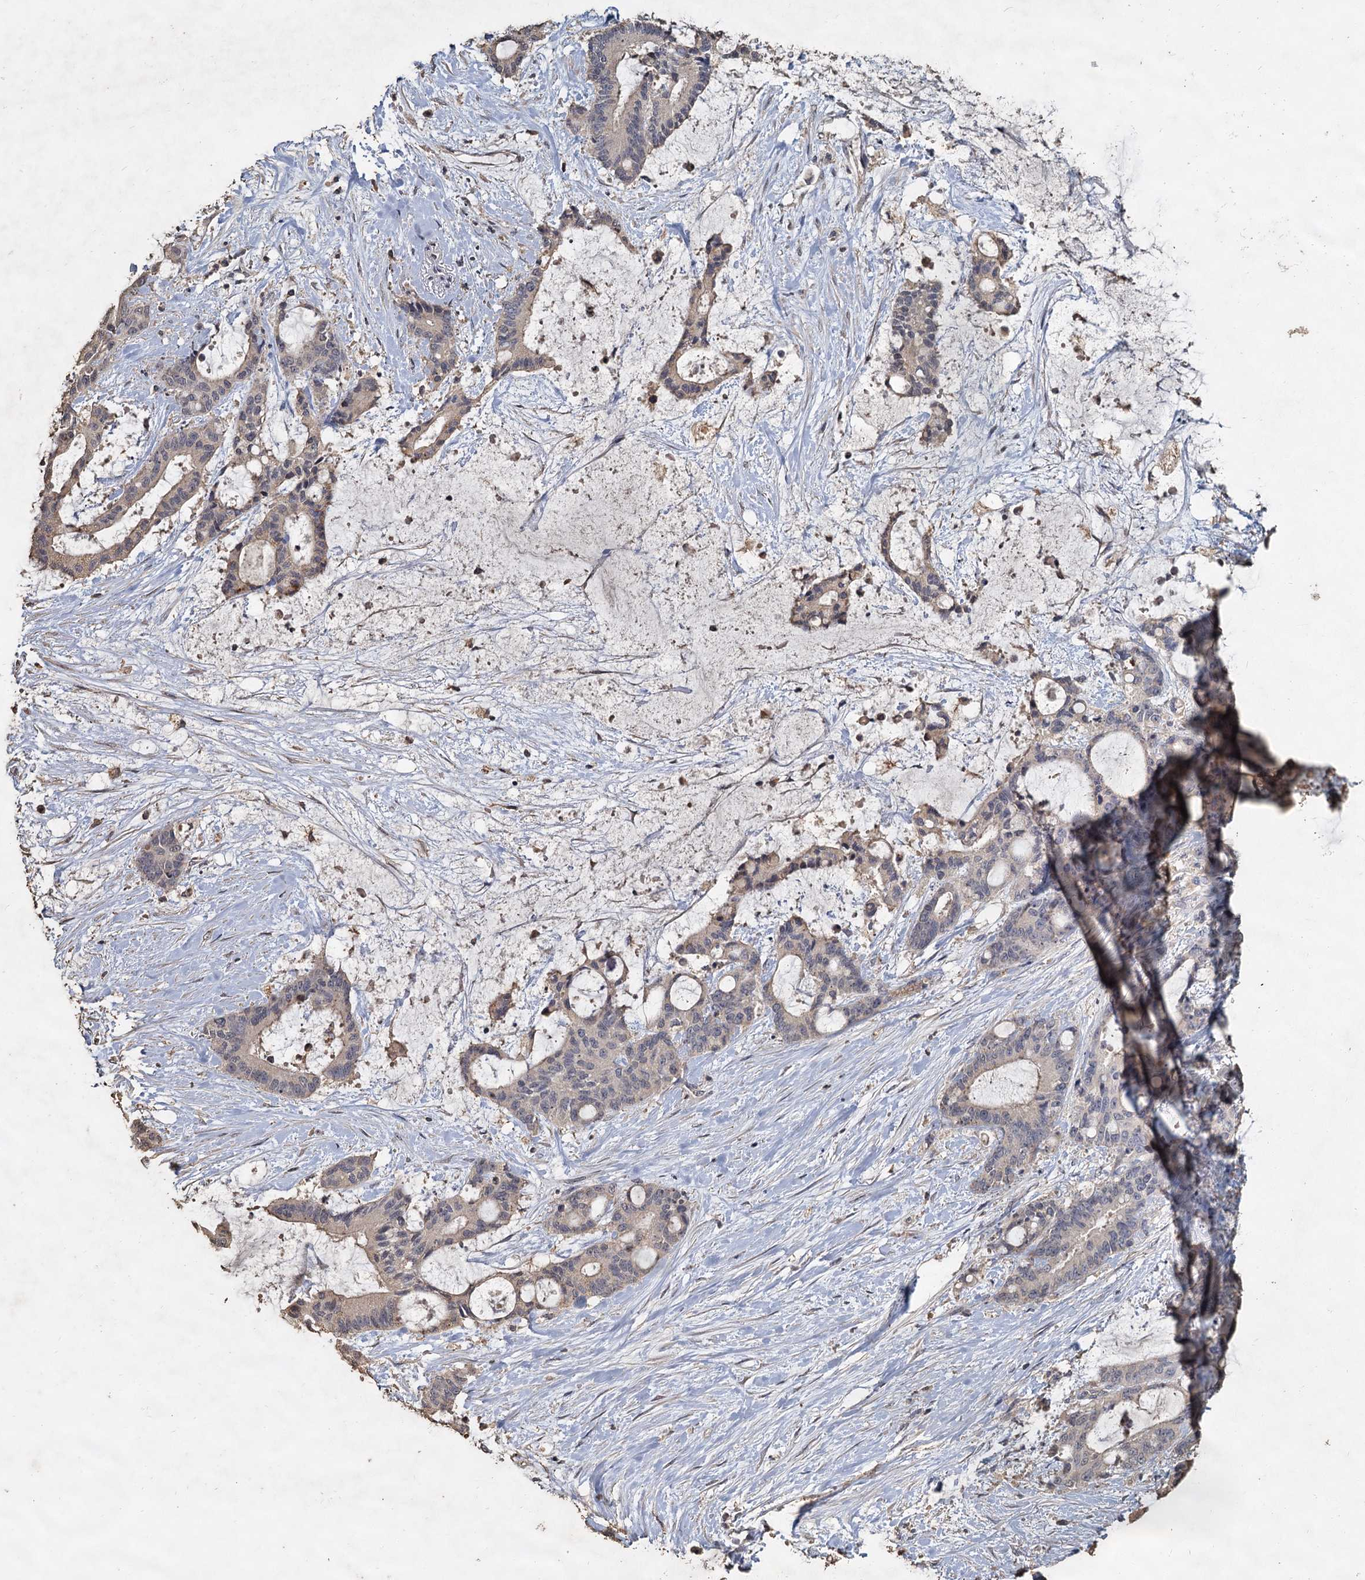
{"staining": {"intensity": "weak", "quantity": "<25%", "location": "cytoplasmic/membranous"}, "tissue": "liver cancer", "cell_type": "Tumor cells", "image_type": "cancer", "snomed": [{"axis": "morphology", "description": "Normal tissue, NOS"}, {"axis": "morphology", "description": "Cholangiocarcinoma"}, {"axis": "topography", "description": "Liver"}, {"axis": "topography", "description": "Peripheral nerve tissue"}], "caption": "A high-resolution image shows IHC staining of liver cholangiocarcinoma, which displays no significant expression in tumor cells.", "gene": "CCDC61", "patient": {"sex": "female", "age": 73}}